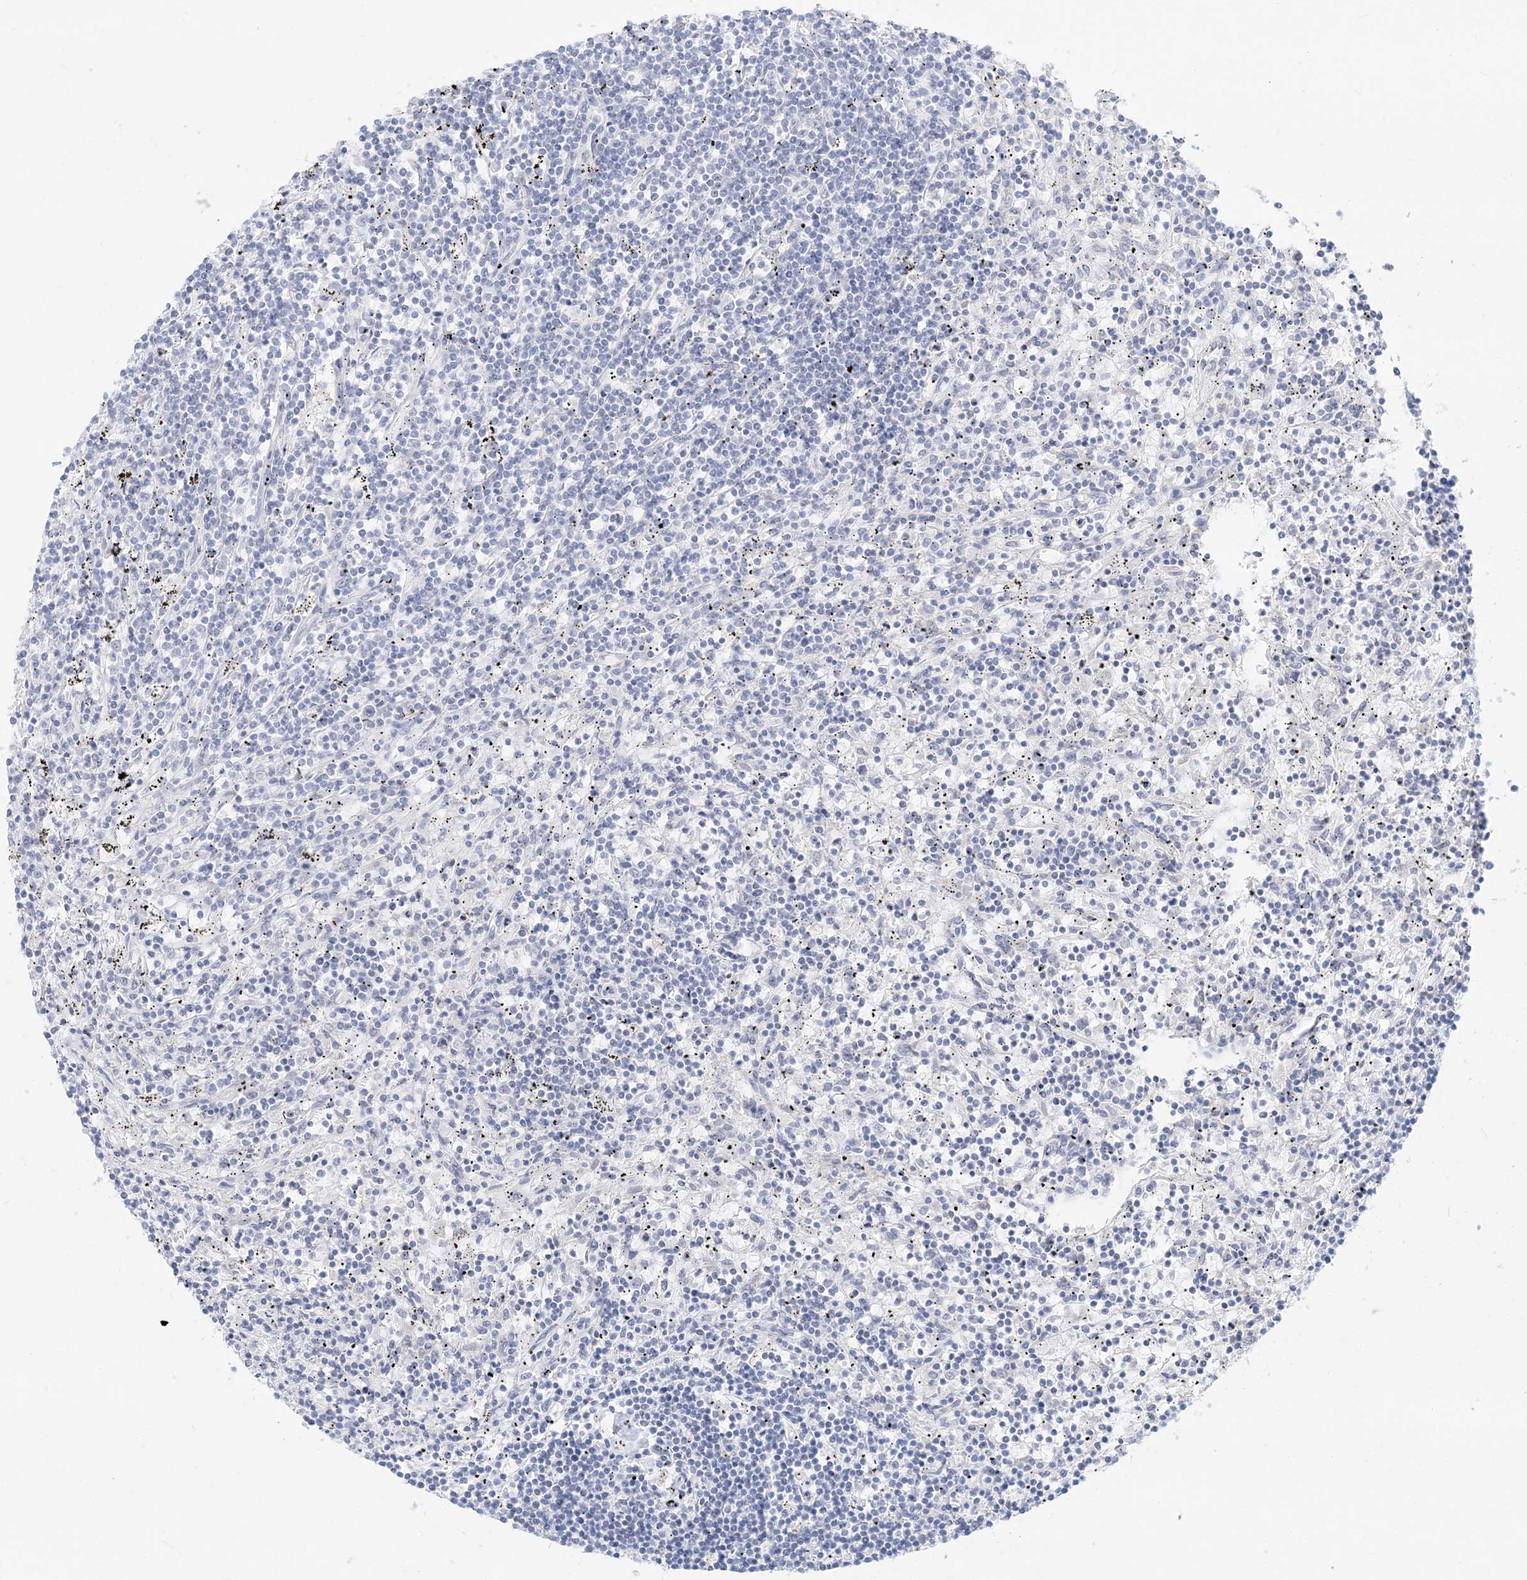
{"staining": {"intensity": "negative", "quantity": "none", "location": "none"}, "tissue": "lymphoma", "cell_type": "Tumor cells", "image_type": "cancer", "snomed": [{"axis": "morphology", "description": "Malignant lymphoma, non-Hodgkin's type, Low grade"}, {"axis": "topography", "description": "Spleen"}], "caption": "Immunohistochemical staining of malignant lymphoma, non-Hodgkin's type (low-grade) exhibits no significant expression in tumor cells. The staining was performed using DAB (3,3'-diaminobenzidine) to visualize the protein expression in brown, while the nuclei were stained in blue with hematoxylin (Magnification: 20x).", "gene": "CSN1S1", "patient": {"sex": "male", "age": 76}}